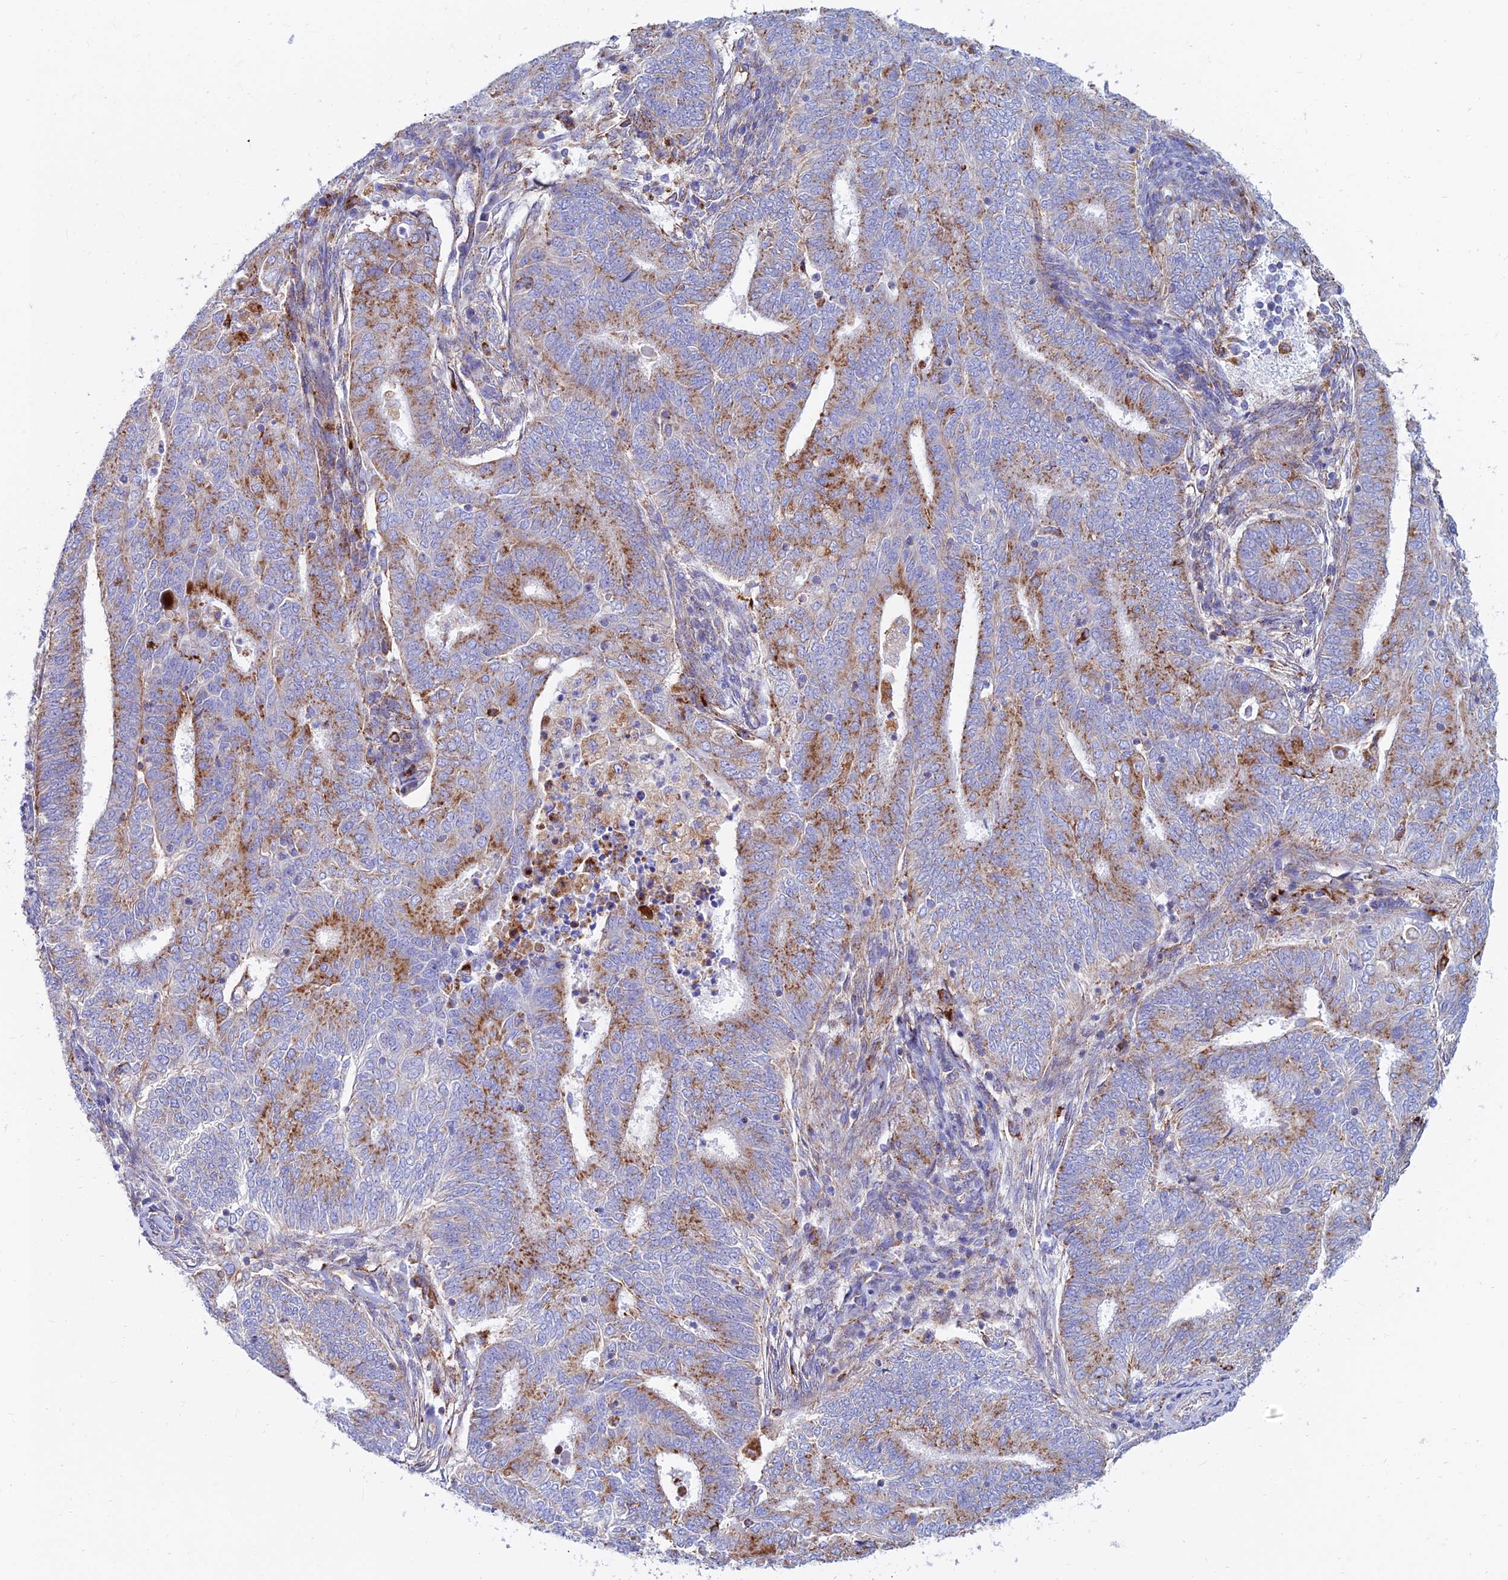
{"staining": {"intensity": "moderate", "quantity": "25%-75%", "location": "cytoplasmic/membranous"}, "tissue": "endometrial cancer", "cell_type": "Tumor cells", "image_type": "cancer", "snomed": [{"axis": "morphology", "description": "Adenocarcinoma, NOS"}, {"axis": "topography", "description": "Endometrium"}], "caption": "The immunohistochemical stain shows moderate cytoplasmic/membranous expression in tumor cells of endometrial cancer (adenocarcinoma) tissue. Using DAB (brown) and hematoxylin (blue) stains, captured at high magnification using brightfield microscopy.", "gene": "SPNS1", "patient": {"sex": "female", "age": 62}}